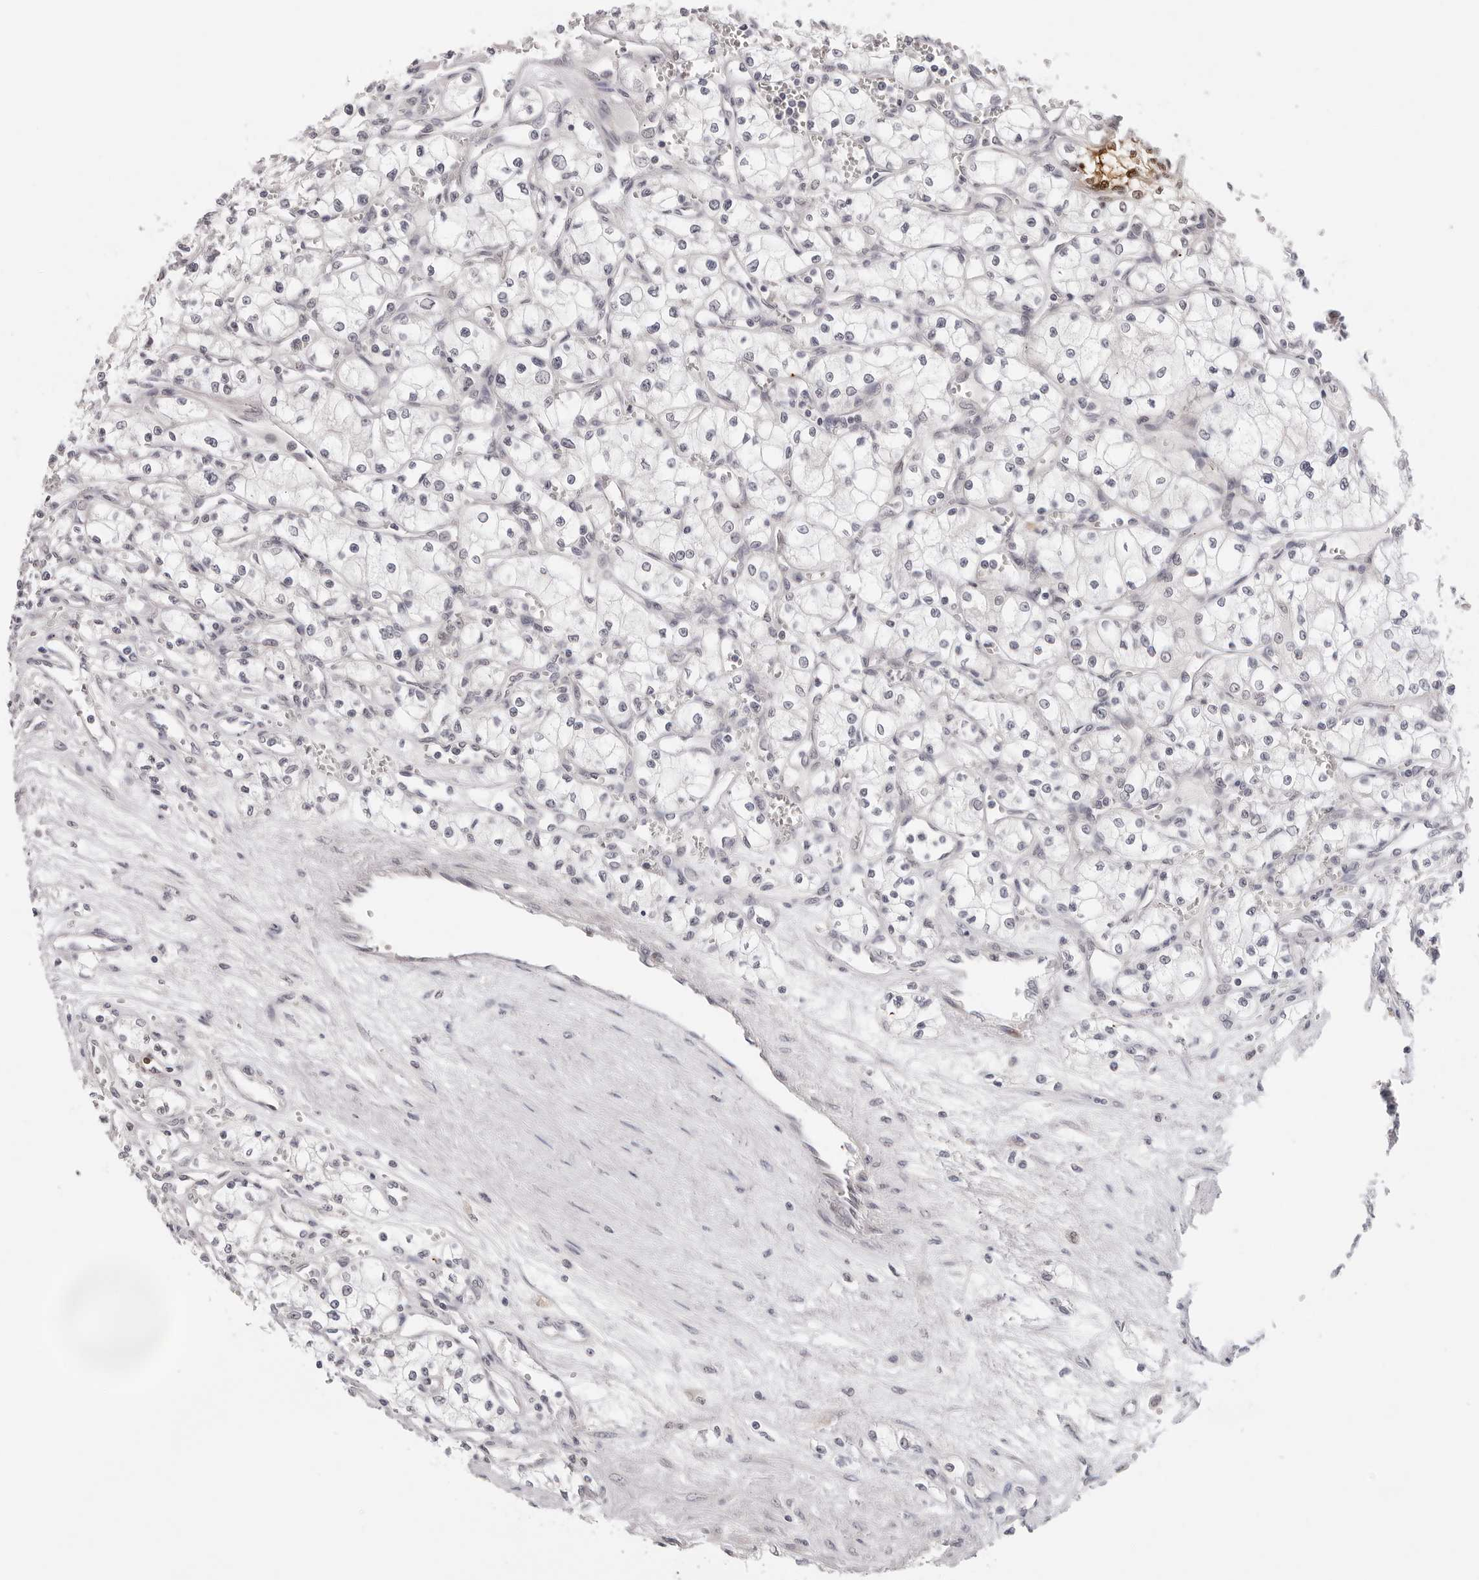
{"staining": {"intensity": "negative", "quantity": "none", "location": "none"}, "tissue": "renal cancer", "cell_type": "Tumor cells", "image_type": "cancer", "snomed": [{"axis": "morphology", "description": "Adenocarcinoma, NOS"}, {"axis": "topography", "description": "Kidney"}], "caption": "A histopathology image of human renal cancer (adenocarcinoma) is negative for staining in tumor cells.", "gene": "IL17RA", "patient": {"sex": "male", "age": 59}}